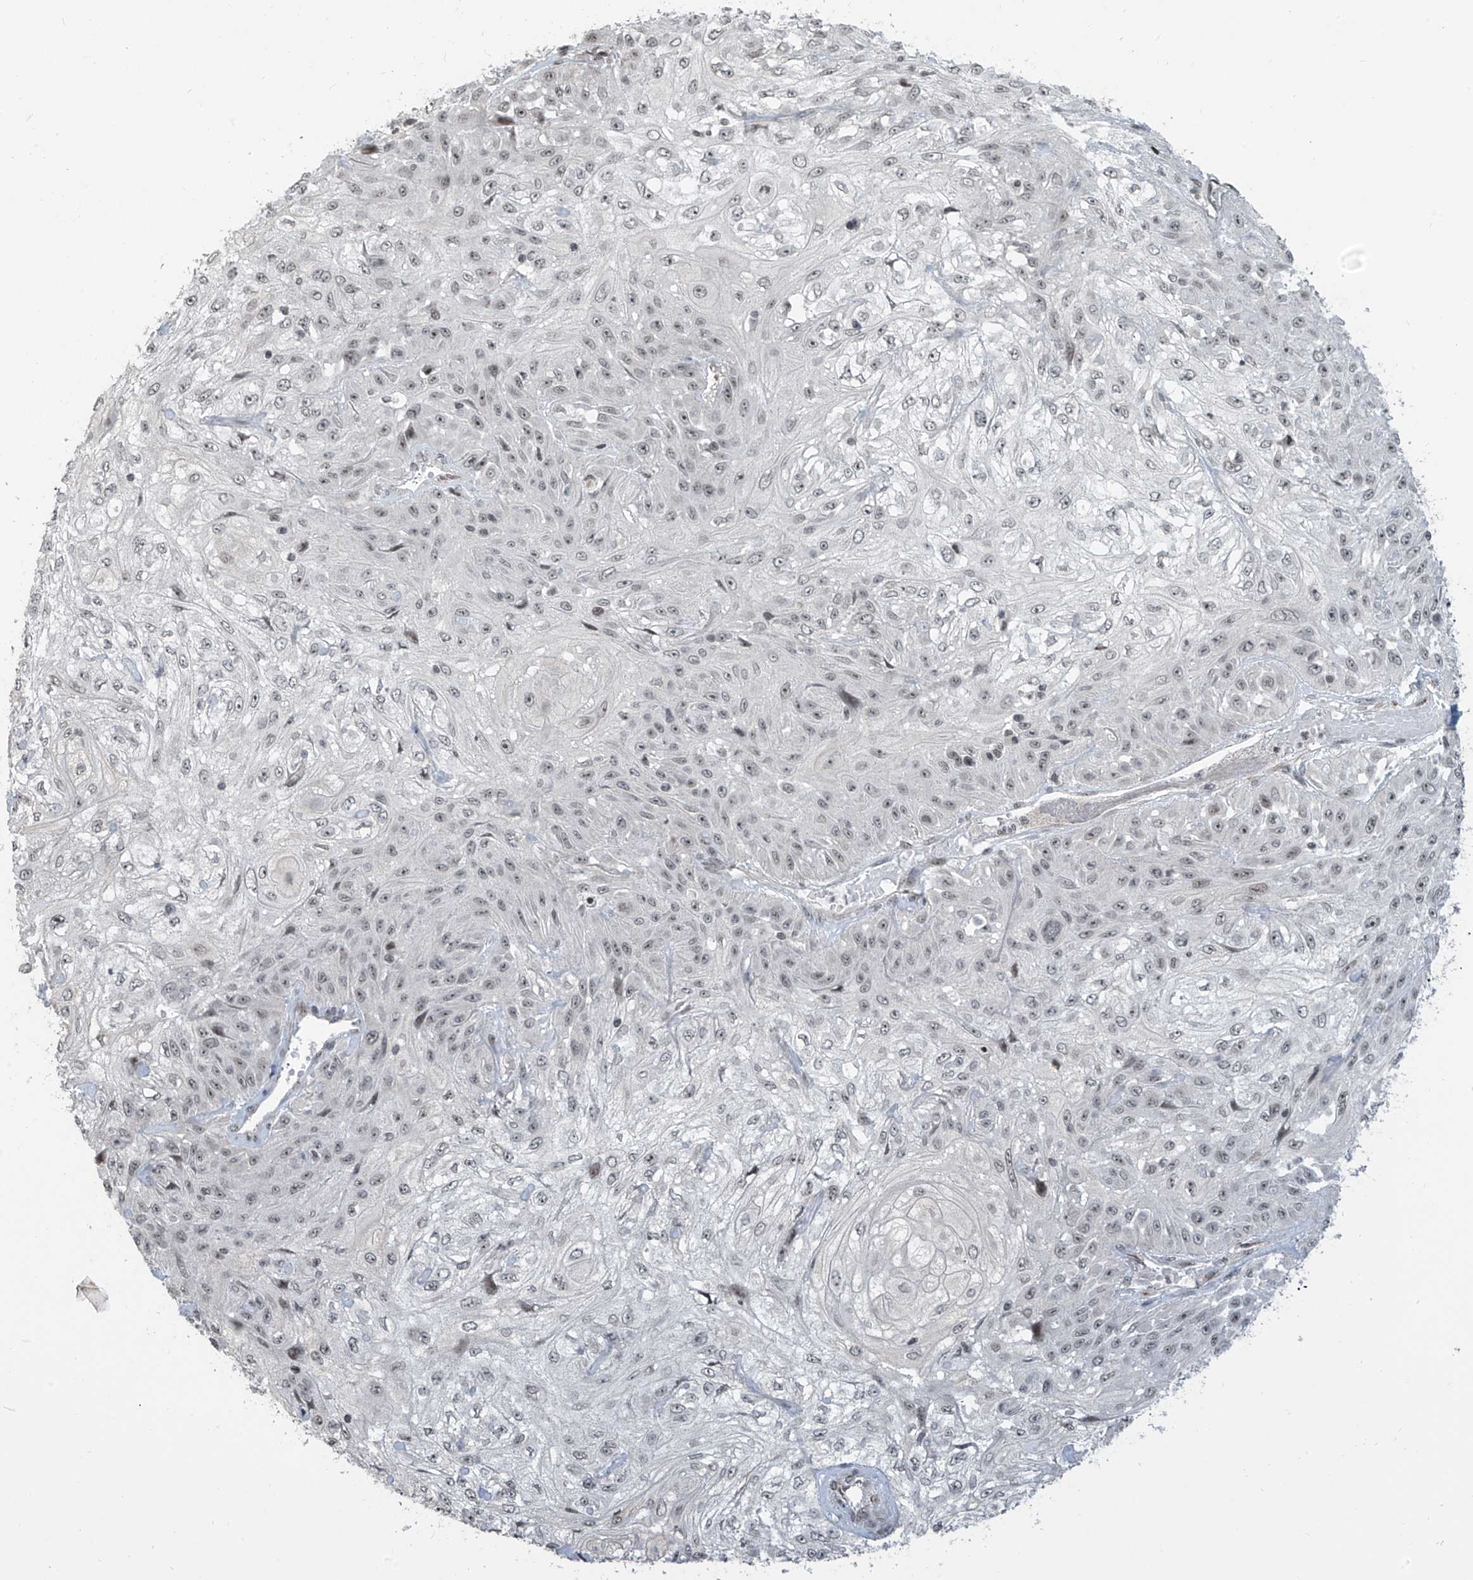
{"staining": {"intensity": "weak", "quantity": ">75%", "location": "nuclear"}, "tissue": "skin cancer", "cell_type": "Tumor cells", "image_type": "cancer", "snomed": [{"axis": "morphology", "description": "Squamous cell carcinoma, NOS"}, {"axis": "morphology", "description": "Squamous cell carcinoma, metastatic, NOS"}, {"axis": "topography", "description": "Skin"}, {"axis": "topography", "description": "Lymph node"}], "caption": "Immunohistochemistry (IHC) staining of skin cancer, which demonstrates low levels of weak nuclear expression in approximately >75% of tumor cells indicating weak nuclear protein positivity. The staining was performed using DAB (3,3'-diaminobenzidine) (brown) for protein detection and nuclei were counterstained in hematoxylin (blue).", "gene": "METAP1D", "patient": {"sex": "male", "age": 75}}